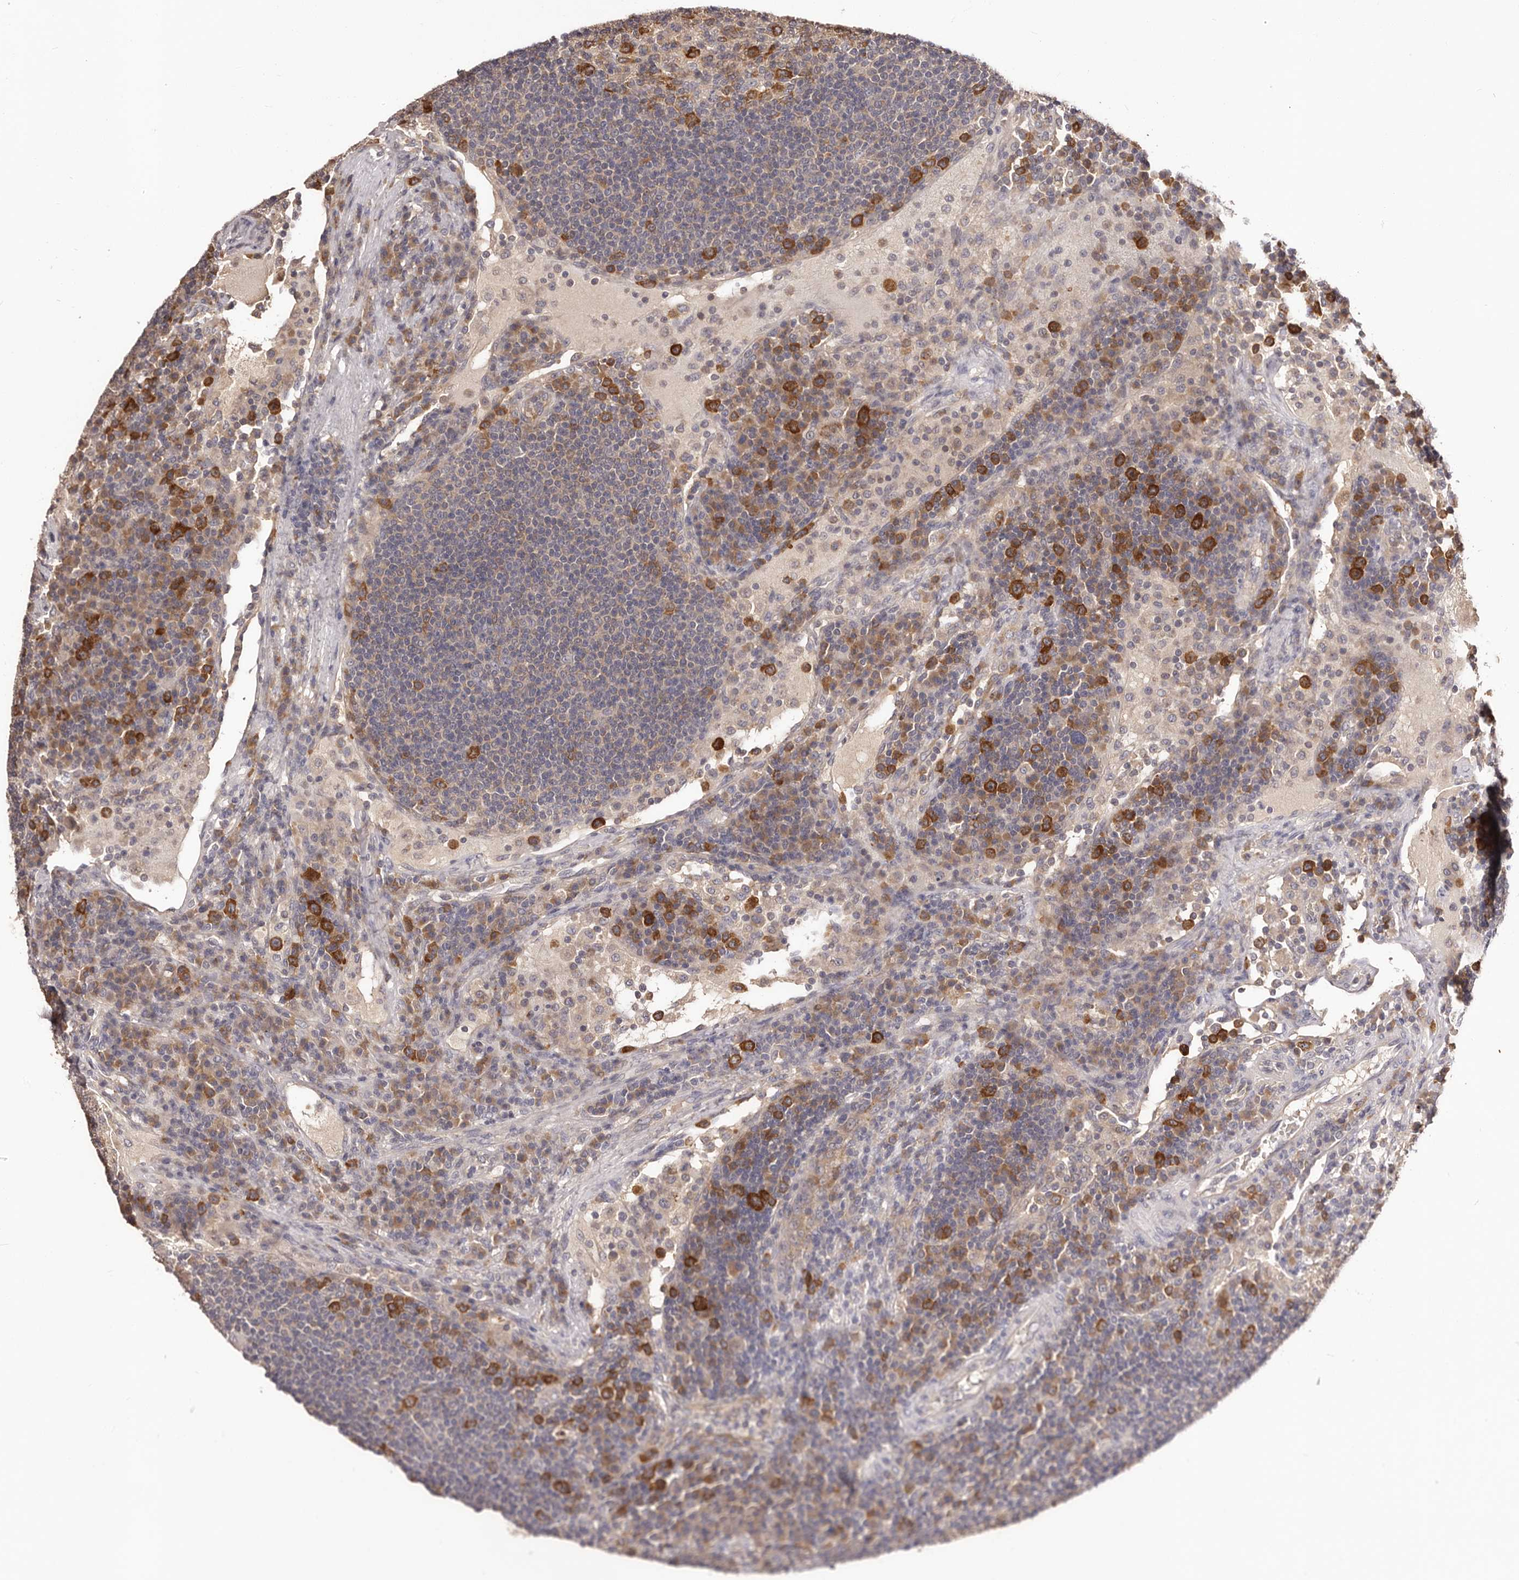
{"staining": {"intensity": "strong", "quantity": "<25%", "location": "cytoplasmic/membranous"}, "tissue": "lymph node", "cell_type": "Germinal center cells", "image_type": "normal", "snomed": [{"axis": "morphology", "description": "Normal tissue, NOS"}, {"axis": "topography", "description": "Lymph node"}], "caption": "Approximately <25% of germinal center cells in unremarkable lymph node show strong cytoplasmic/membranous protein positivity as visualized by brown immunohistochemical staining.", "gene": "LTV1", "patient": {"sex": "female", "age": 53}}